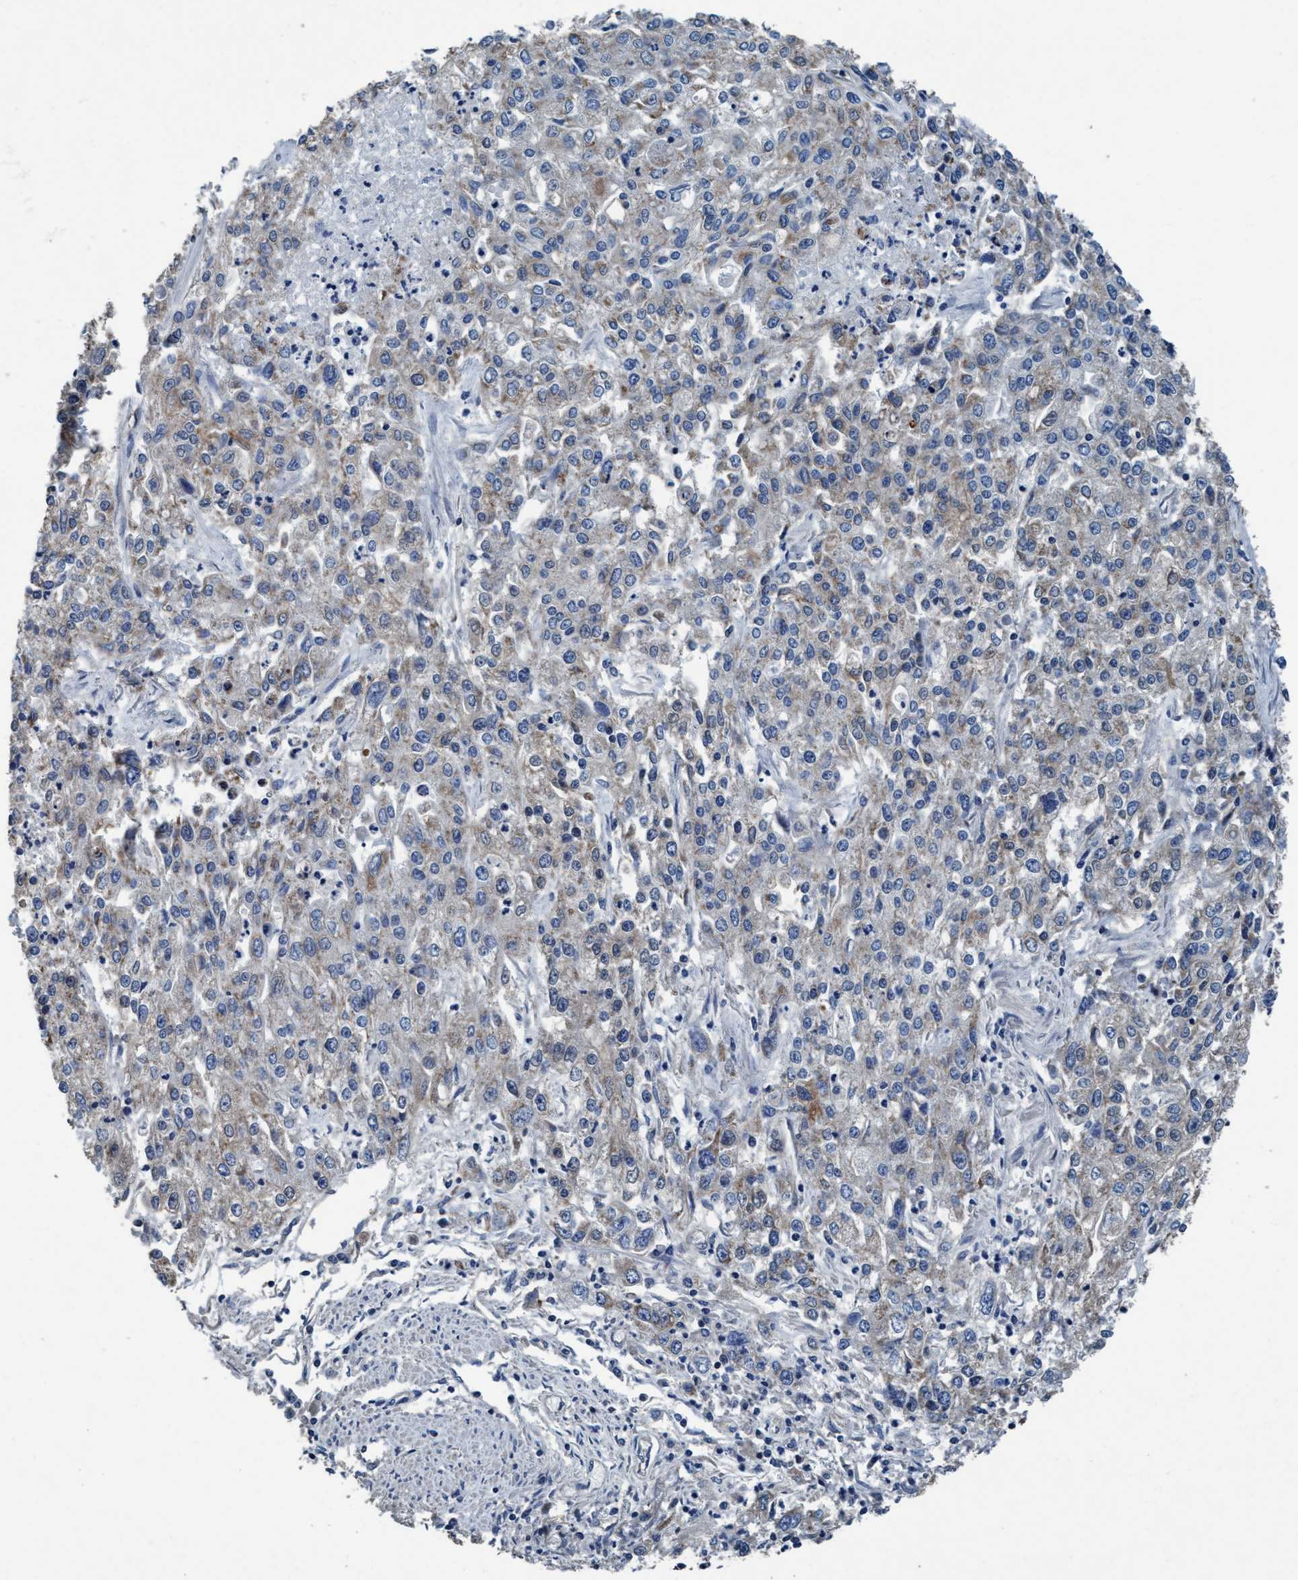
{"staining": {"intensity": "weak", "quantity": "25%-75%", "location": "cytoplasmic/membranous"}, "tissue": "endometrial cancer", "cell_type": "Tumor cells", "image_type": "cancer", "snomed": [{"axis": "morphology", "description": "Adenocarcinoma, NOS"}, {"axis": "topography", "description": "Endometrium"}], "caption": "Approximately 25%-75% of tumor cells in endometrial adenocarcinoma display weak cytoplasmic/membranous protein staining as visualized by brown immunohistochemical staining.", "gene": "ANKFN1", "patient": {"sex": "female", "age": 49}}